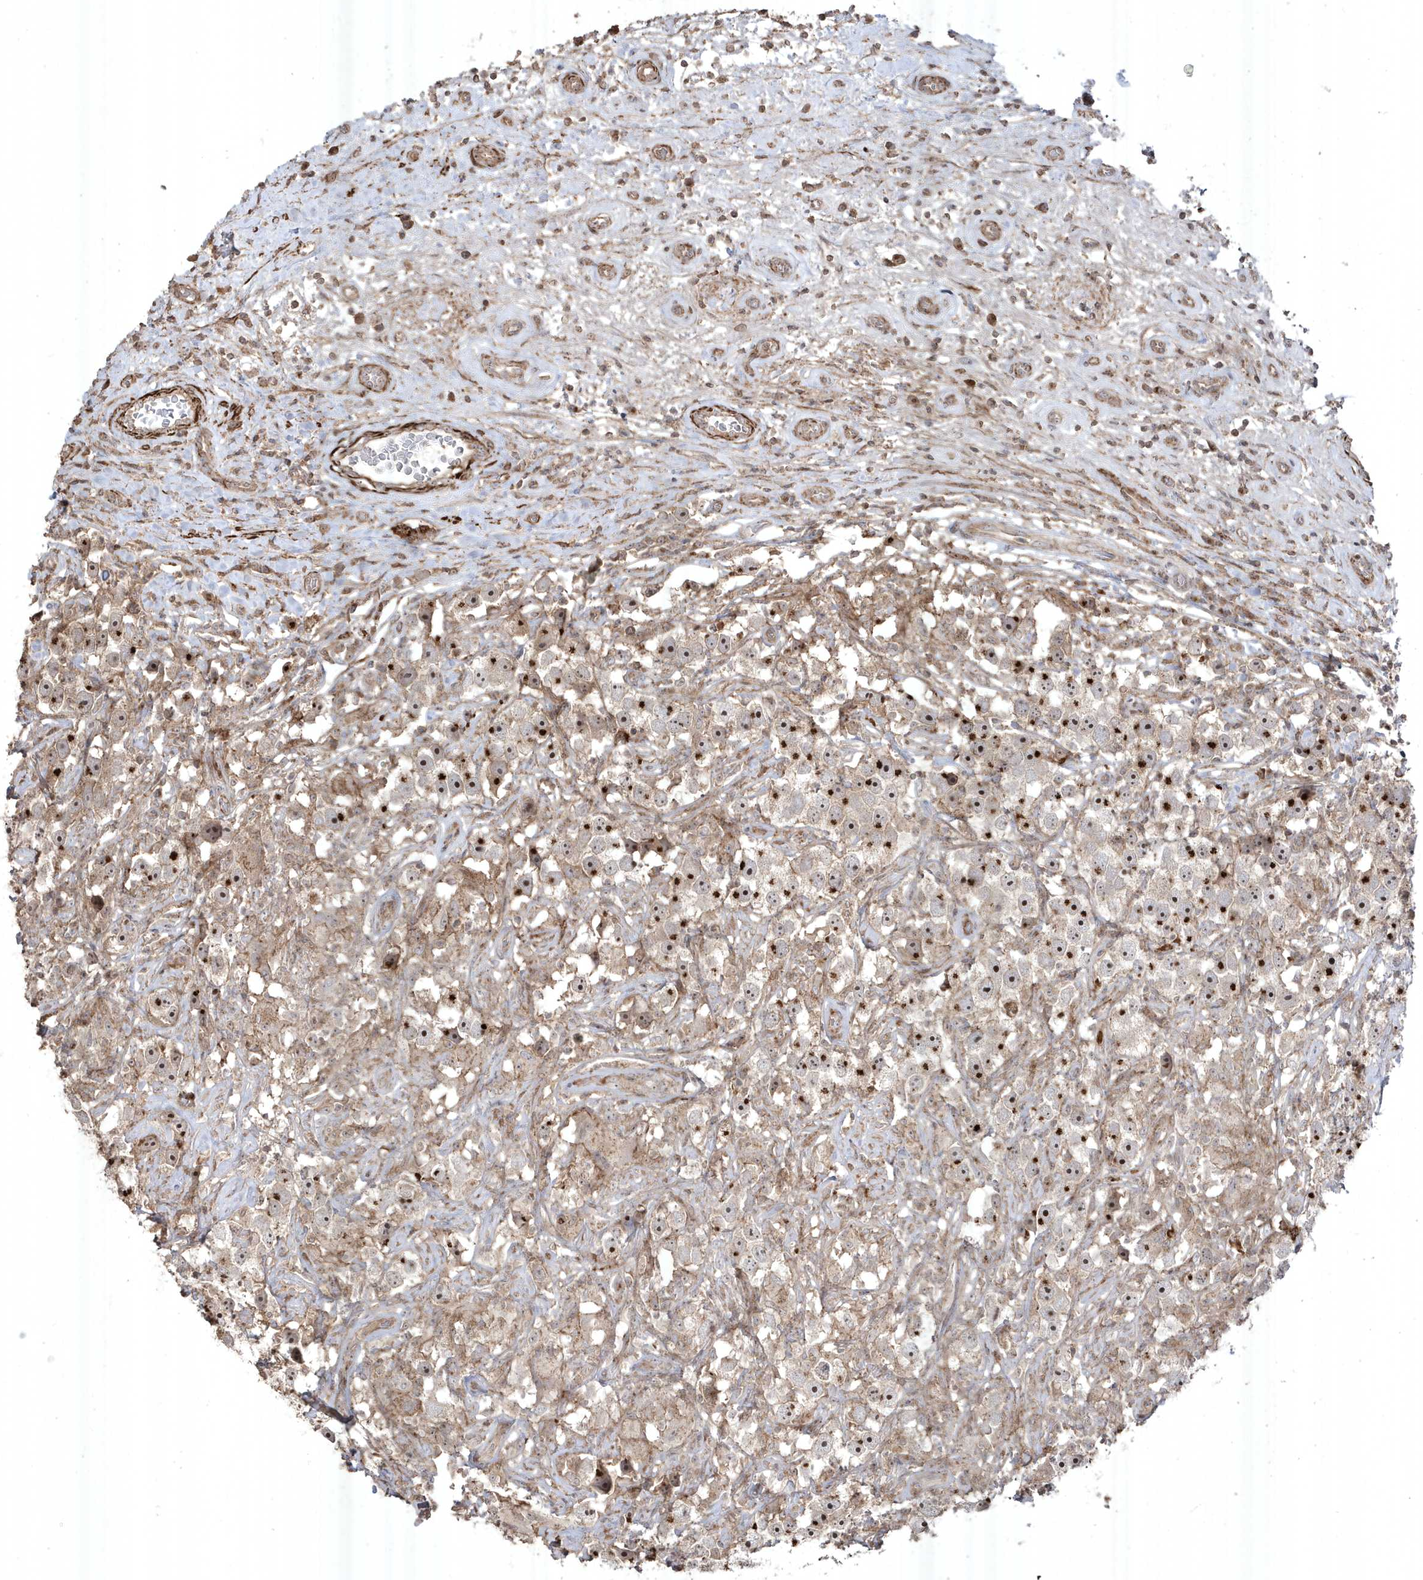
{"staining": {"intensity": "strong", "quantity": "25%-75%", "location": "nuclear"}, "tissue": "testis cancer", "cell_type": "Tumor cells", "image_type": "cancer", "snomed": [{"axis": "morphology", "description": "Seminoma, NOS"}, {"axis": "topography", "description": "Testis"}], "caption": "This is a micrograph of immunohistochemistry (IHC) staining of testis seminoma, which shows strong staining in the nuclear of tumor cells.", "gene": "CETN3", "patient": {"sex": "male", "age": 49}}